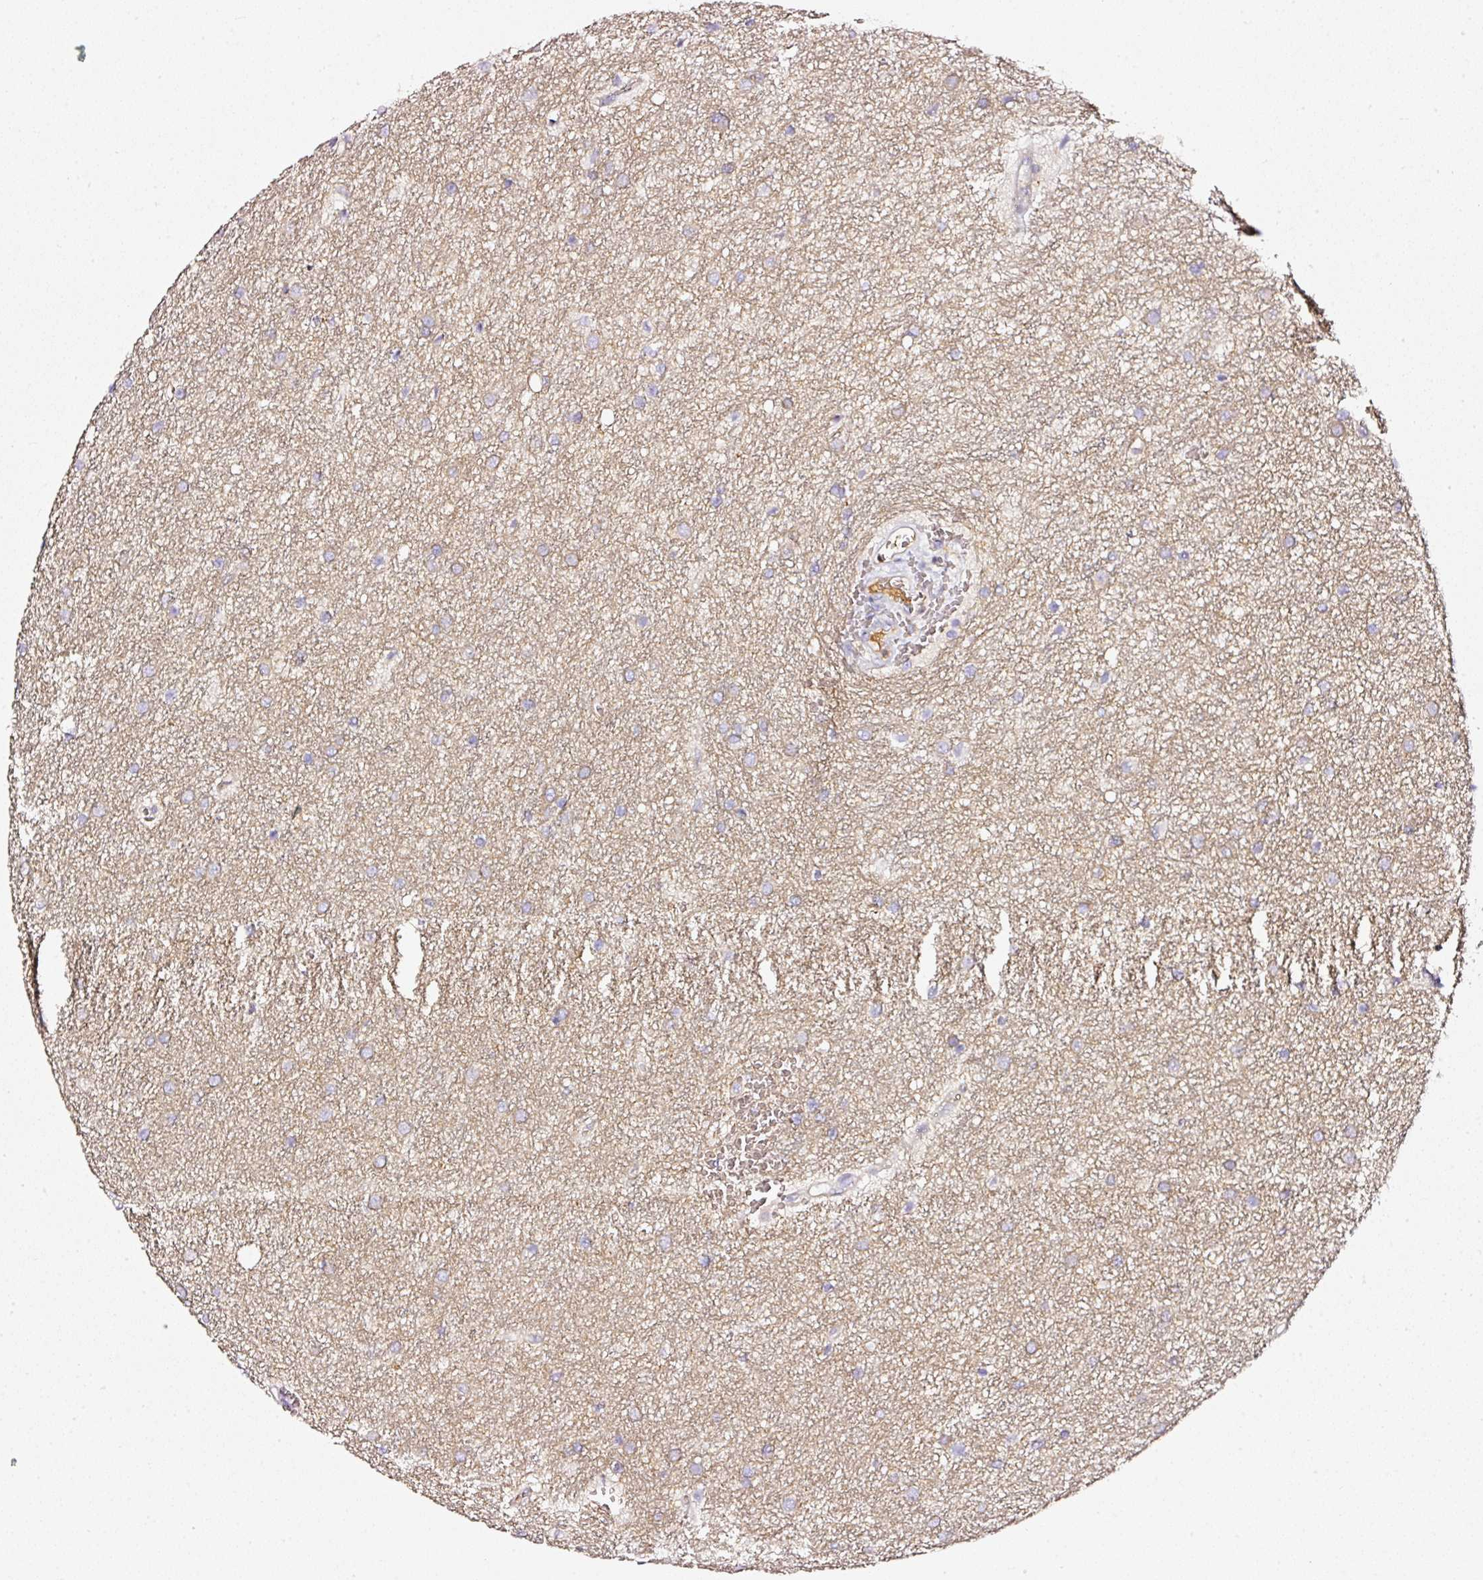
{"staining": {"intensity": "negative", "quantity": "none", "location": "none"}, "tissue": "glioma", "cell_type": "Tumor cells", "image_type": "cancer", "snomed": [{"axis": "morphology", "description": "Glioma, malignant, Low grade"}, {"axis": "topography", "description": "Cerebellum"}], "caption": "Tumor cells are negative for brown protein staining in low-grade glioma (malignant).", "gene": "CD47", "patient": {"sex": "female", "age": 5}}